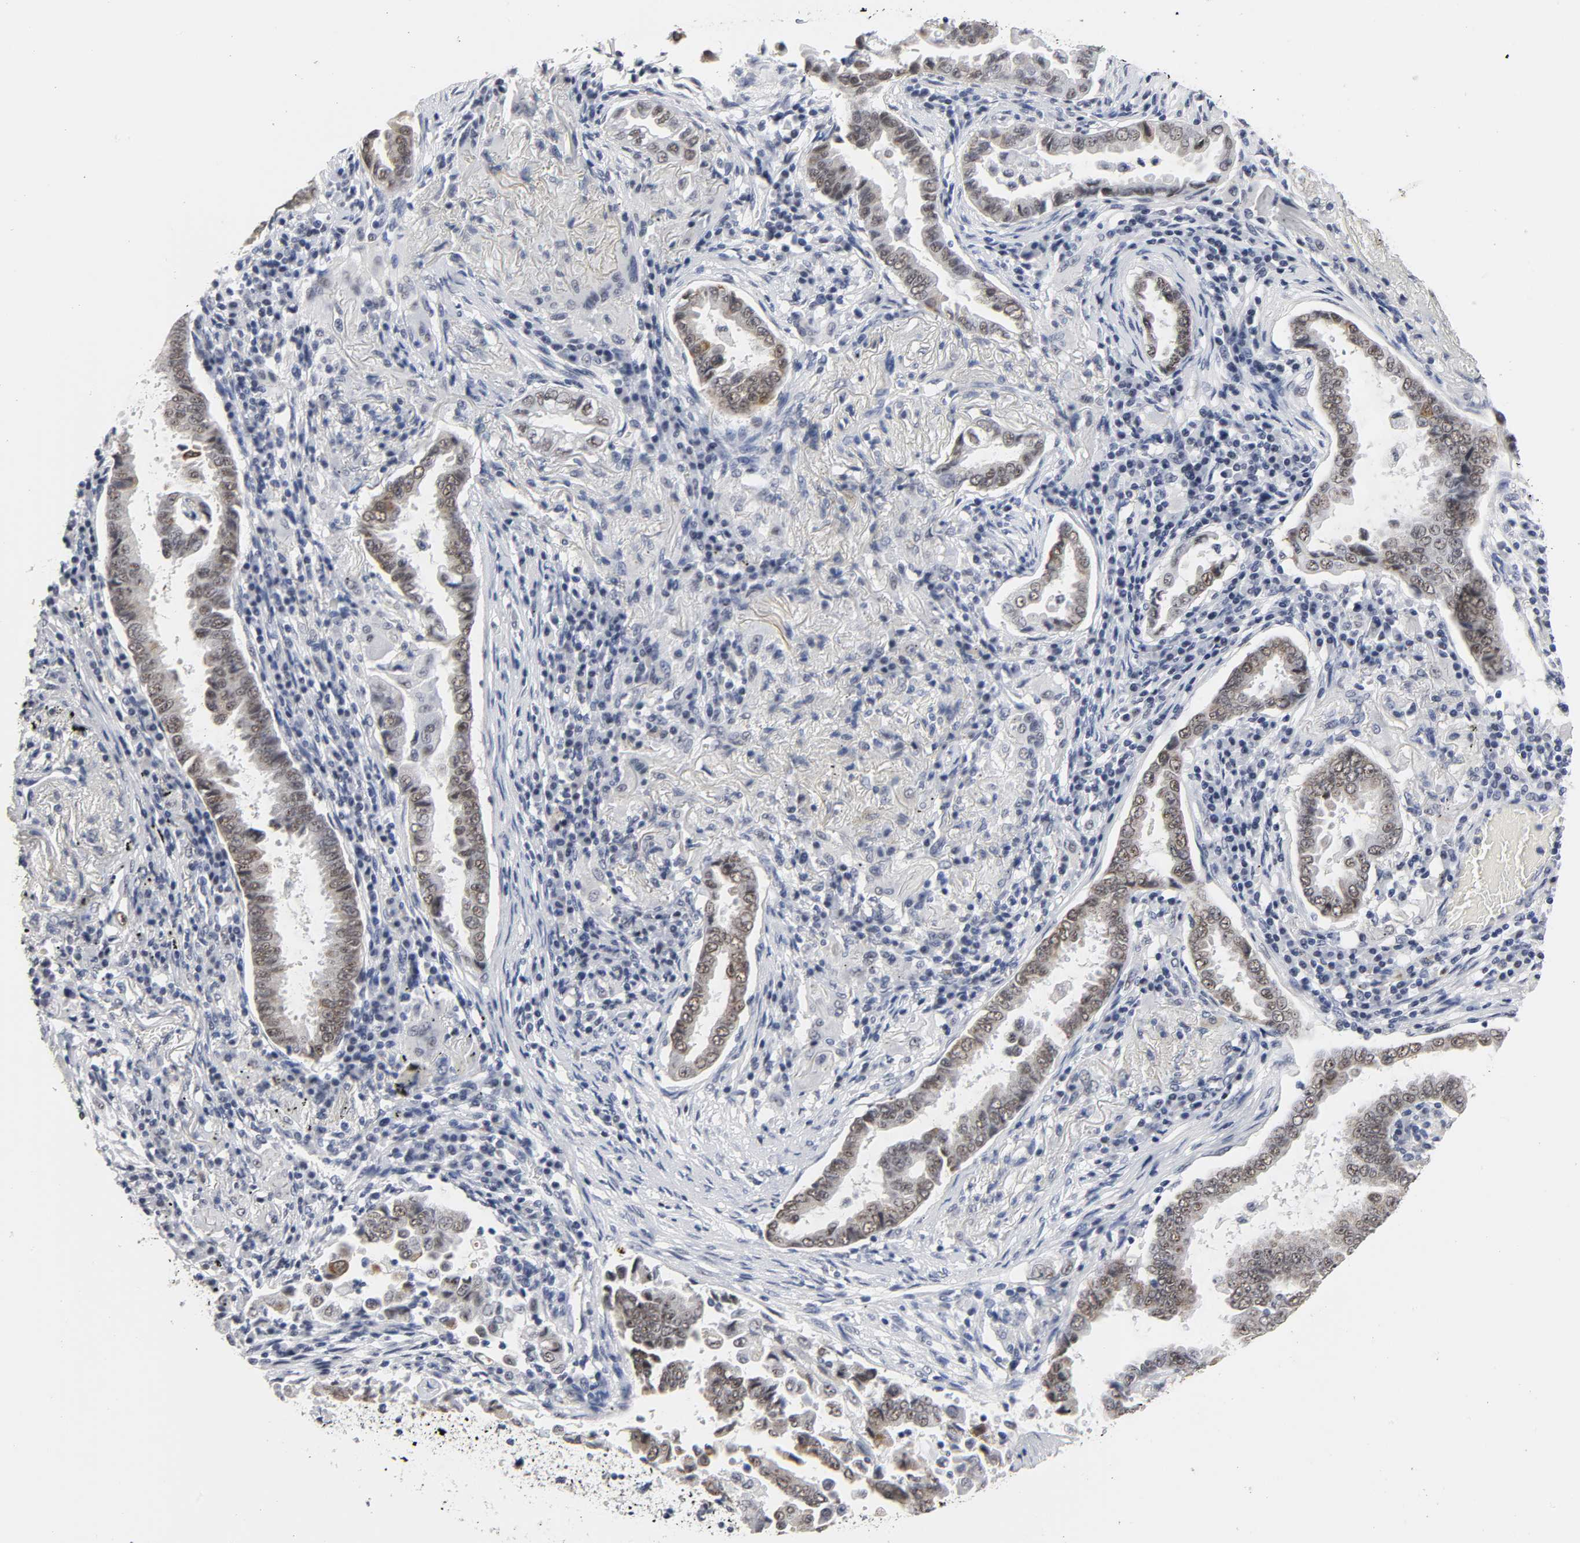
{"staining": {"intensity": "moderate", "quantity": ">75%", "location": "cytoplasmic/membranous,nuclear"}, "tissue": "lung cancer", "cell_type": "Tumor cells", "image_type": "cancer", "snomed": [{"axis": "morphology", "description": "Normal tissue, NOS"}, {"axis": "morphology", "description": "Inflammation, NOS"}, {"axis": "morphology", "description": "Adenocarcinoma, NOS"}, {"axis": "topography", "description": "Lung"}], "caption": "Lung adenocarcinoma stained with a brown dye demonstrates moderate cytoplasmic/membranous and nuclear positive positivity in about >75% of tumor cells.", "gene": "GRHL2", "patient": {"sex": "female", "age": 64}}